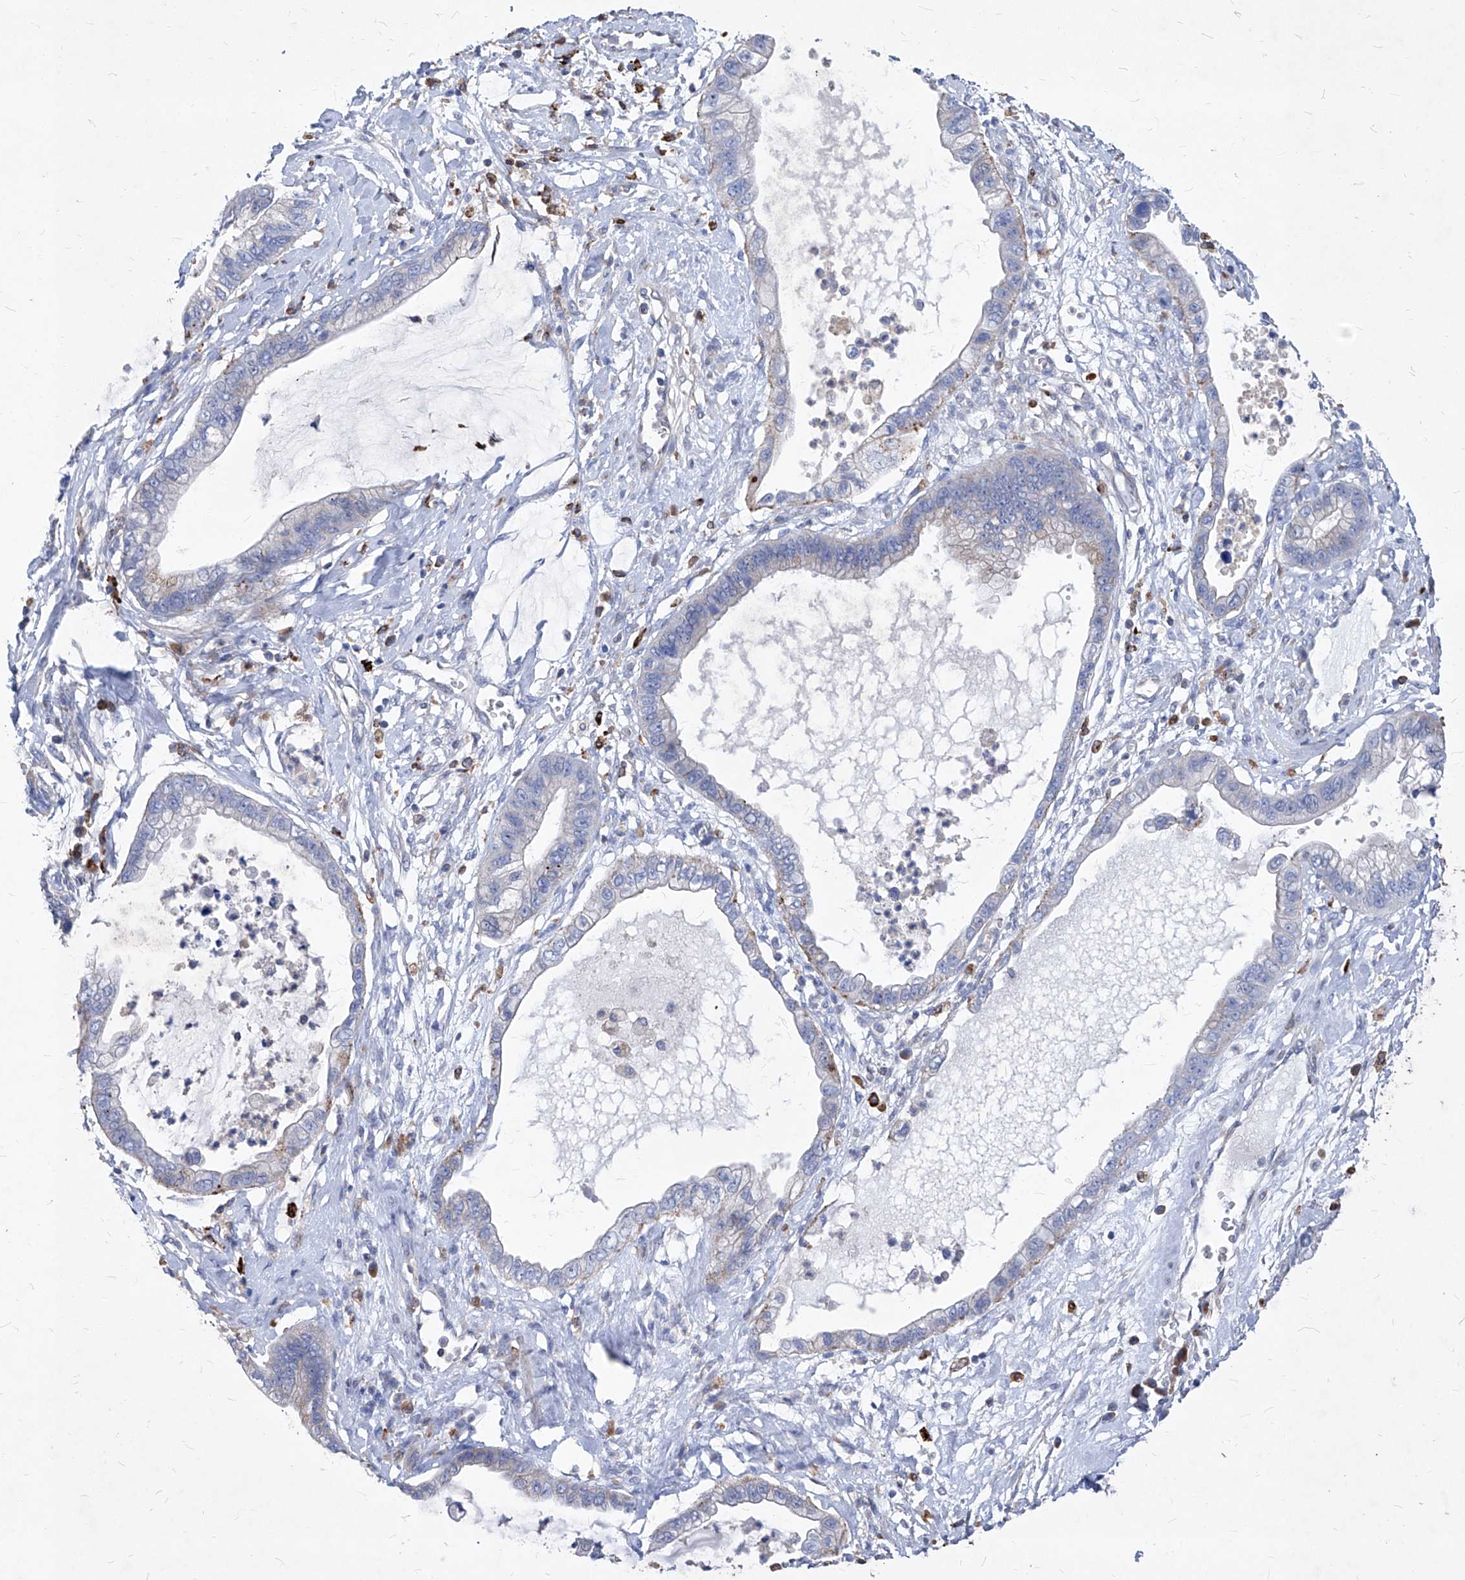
{"staining": {"intensity": "negative", "quantity": "none", "location": "none"}, "tissue": "cervical cancer", "cell_type": "Tumor cells", "image_type": "cancer", "snomed": [{"axis": "morphology", "description": "Adenocarcinoma, NOS"}, {"axis": "topography", "description": "Cervix"}], "caption": "This is an IHC micrograph of cervical cancer (adenocarcinoma). There is no positivity in tumor cells.", "gene": "UBOX5", "patient": {"sex": "female", "age": 44}}